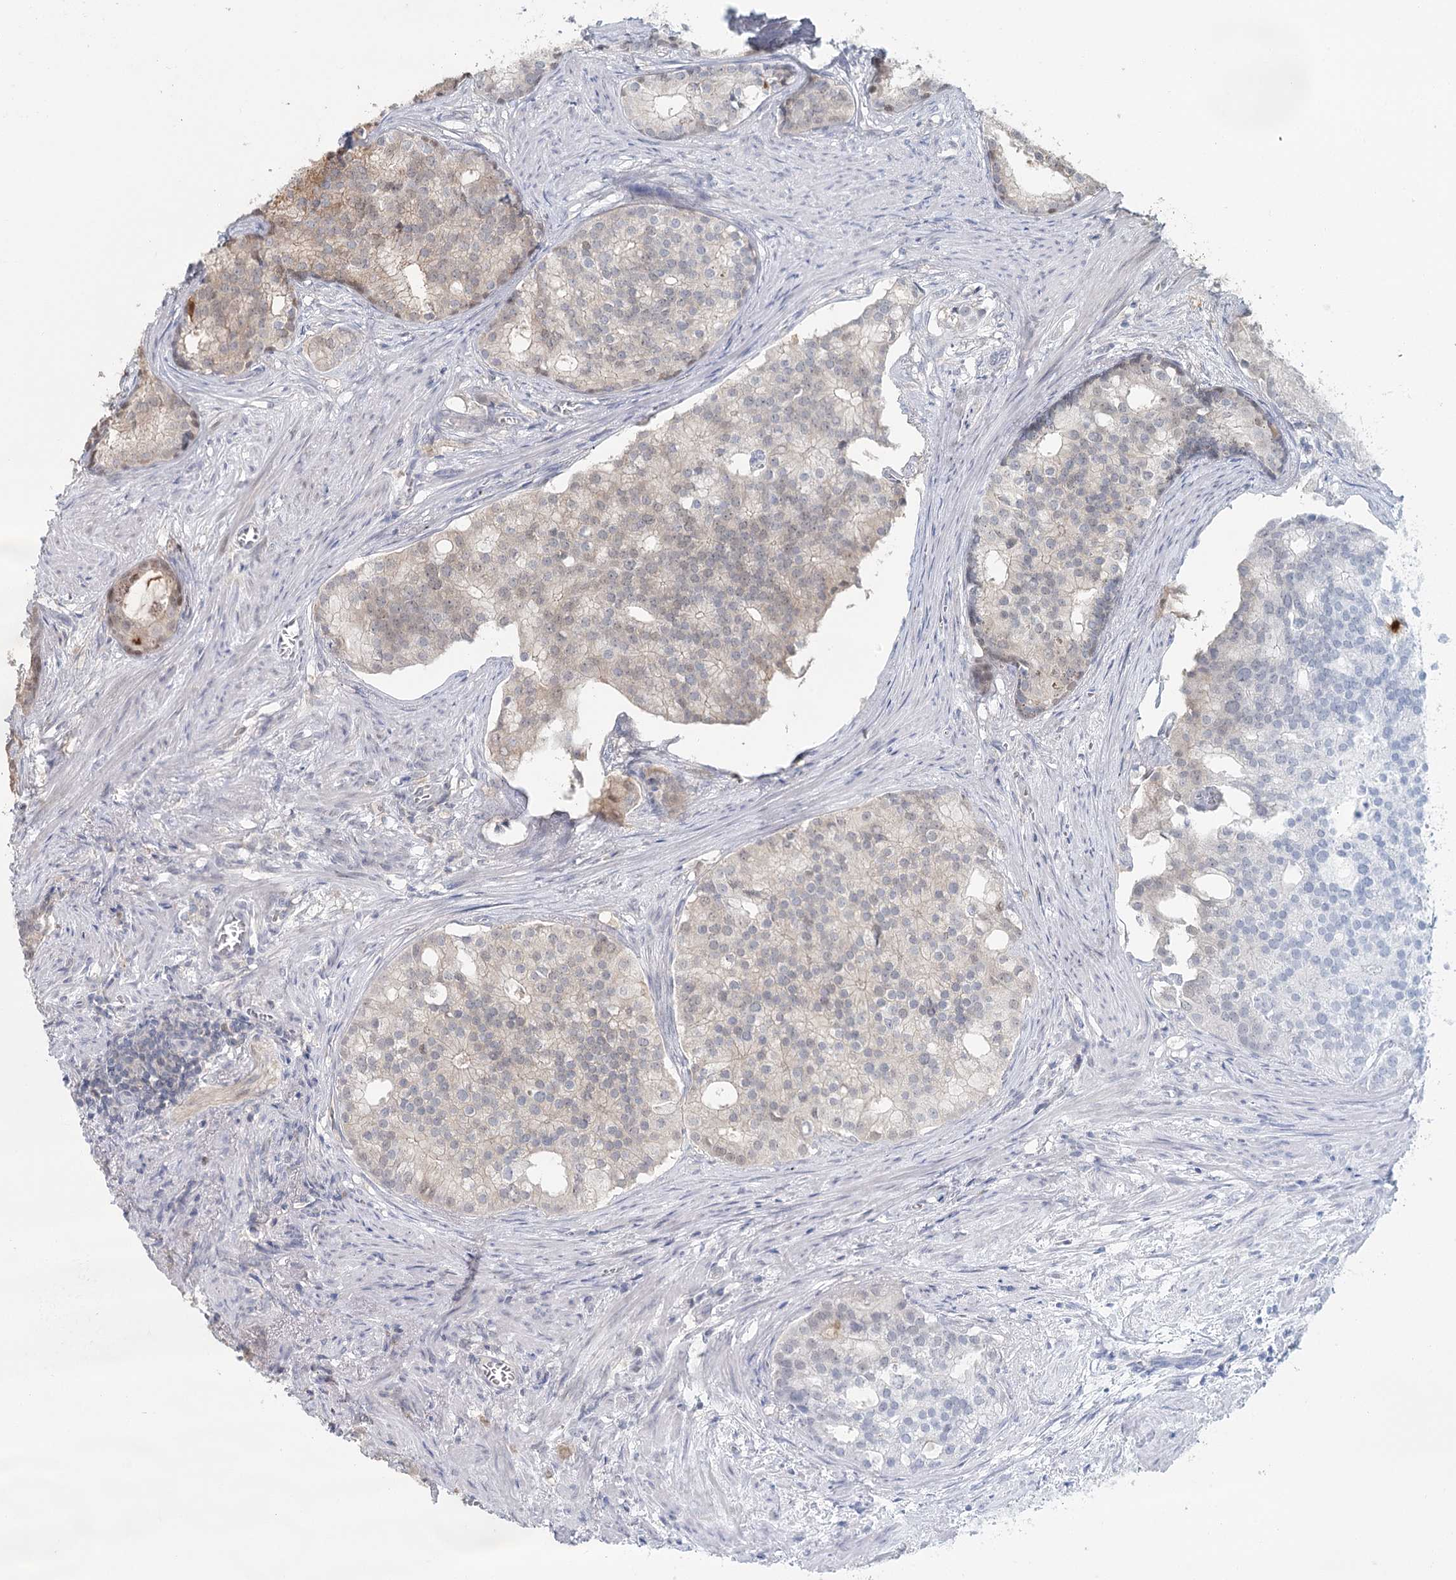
{"staining": {"intensity": "weak", "quantity": "<25%", "location": "cytoplasmic/membranous"}, "tissue": "prostate cancer", "cell_type": "Tumor cells", "image_type": "cancer", "snomed": [{"axis": "morphology", "description": "Adenocarcinoma, Low grade"}, {"axis": "topography", "description": "Prostate"}], "caption": "Protein analysis of prostate low-grade adenocarcinoma exhibits no significant staining in tumor cells.", "gene": "ADK", "patient": {"sex": "male", "age": 71}}